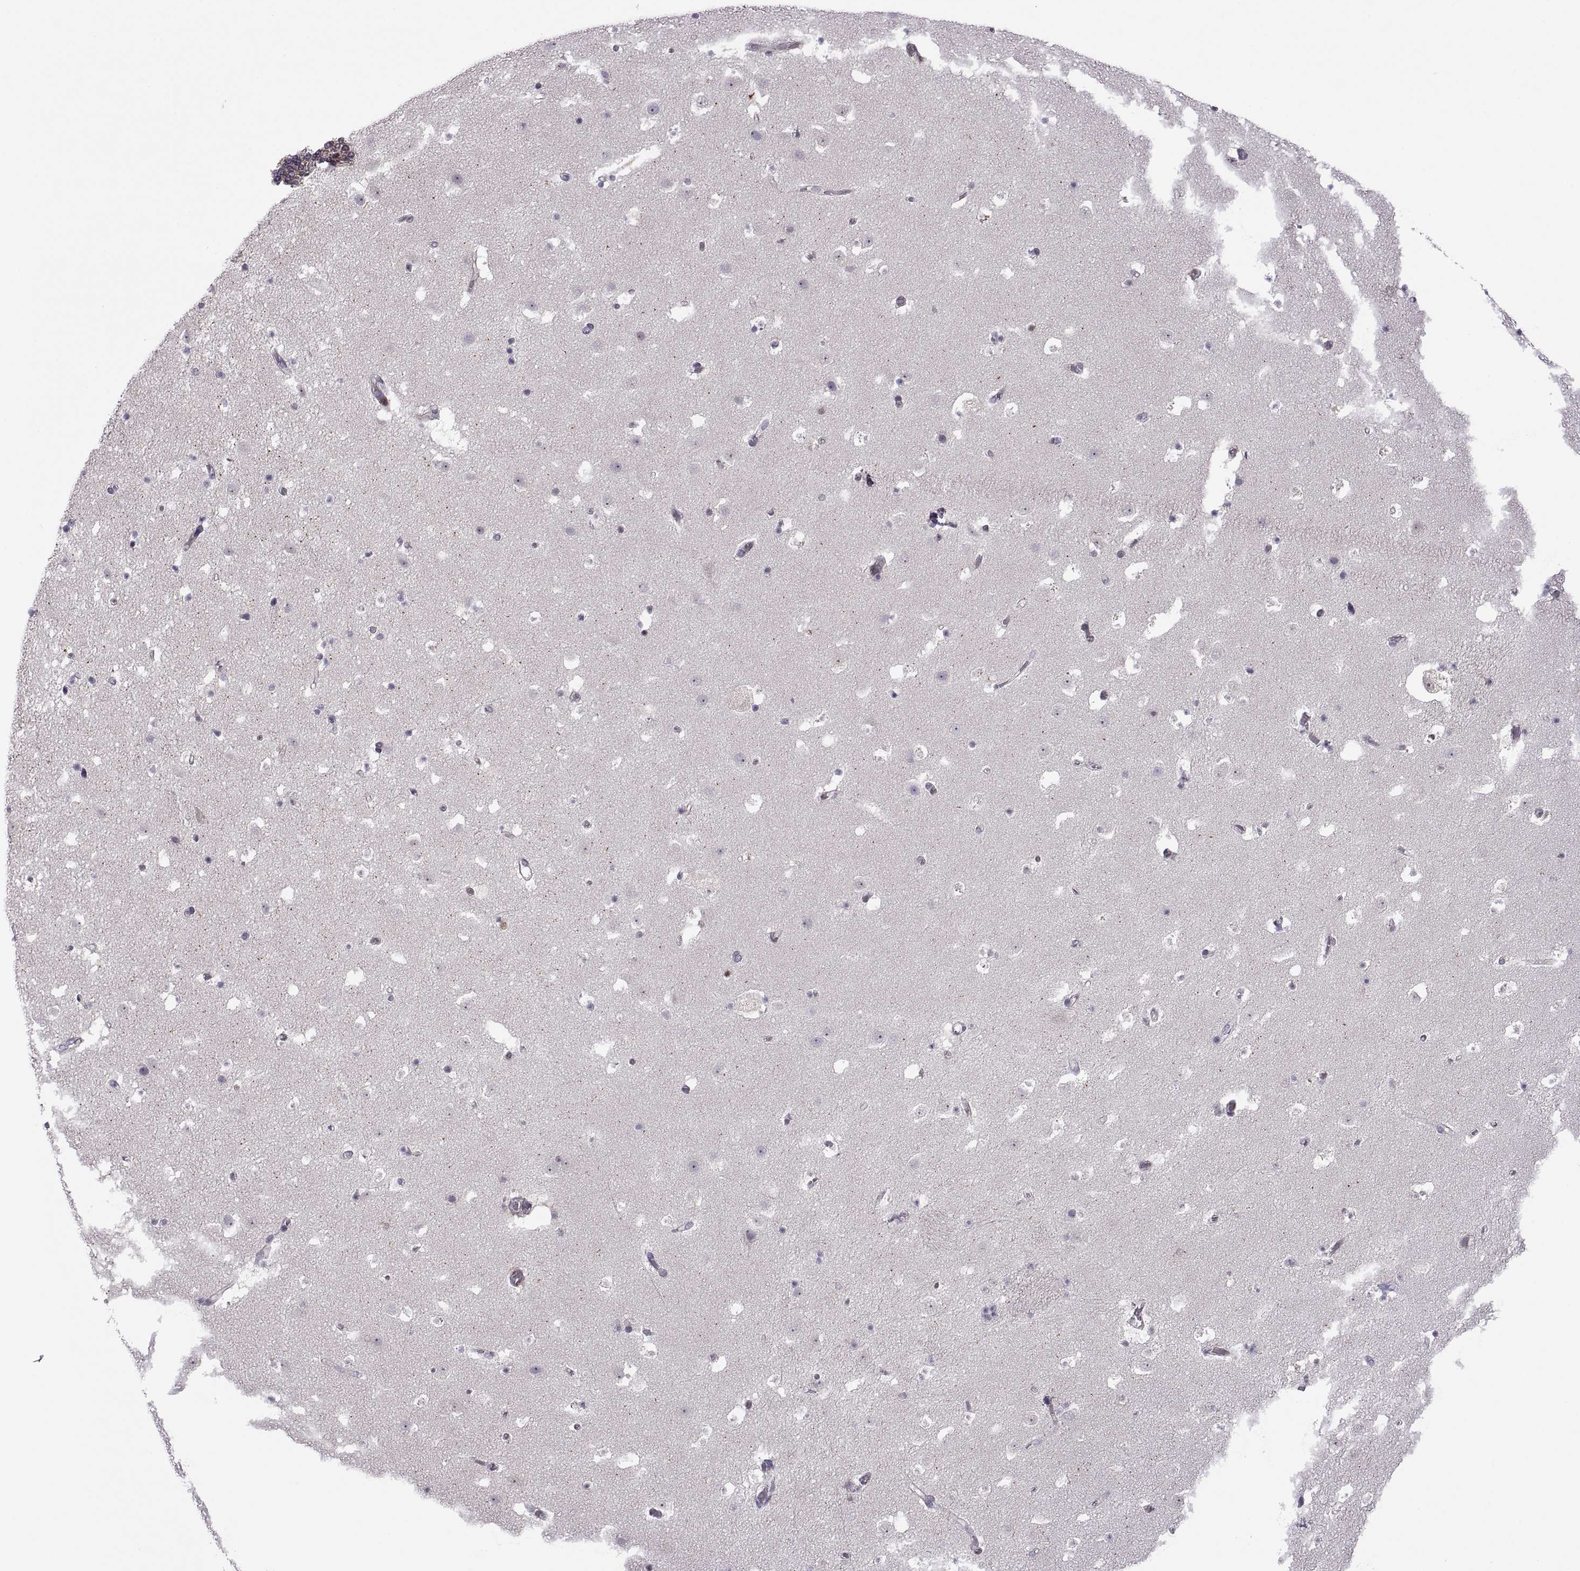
{"staining": {"intensity": "negative", "quantity": "none", "location": "none"}, "tissue": "caudate", "cell_type": "Glial cells", "image_type": "normal", "snomed": [{"axis": "morphology", "description": "Normal tissue, NOS"}, {"axis": "topography", "description": "Lateral ventricle wall"}], "caption": "Immunohistochemistry (IHC) photomicrograph of unremarkable caudate stained for a protein (brown), which reveals no expression in glial cells.", "gene": "SPATA32", "patient": {"sex": "female", "age": 42}}